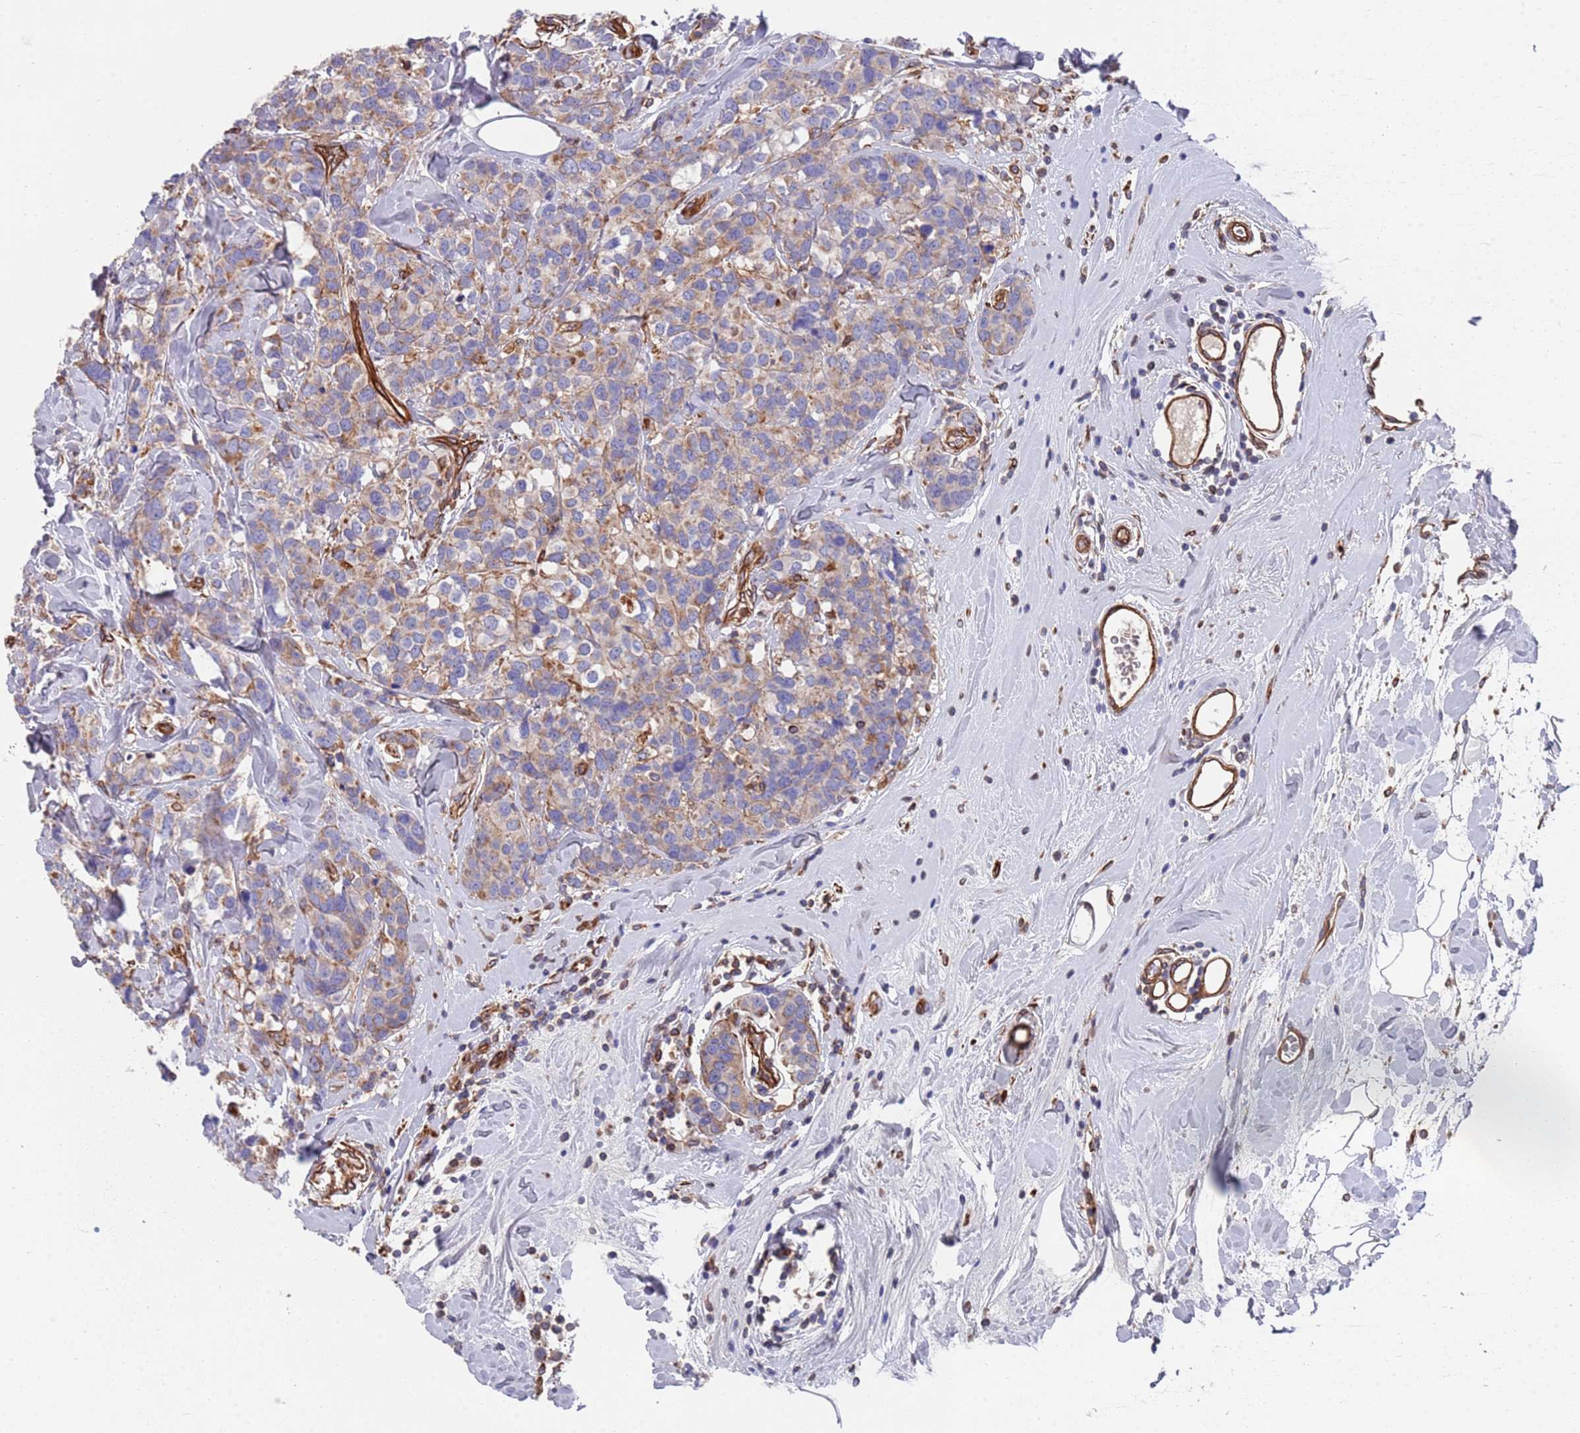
{"staining": {"intensity": "weak", "quantity": ">75%", "location": "cytoplasmic/membranous"}, "tissue": "breast cancer", "cell_type": "Tumor cells", "image_type": "cancer", "snomed": [{"axis": "morphology", "description": "Lobular carcinoma"}, {"axis": "topography", "description": "Breast"}], "caption": "The immunohistochemical stain shows weak cytoplasmic/membranous expression in tumor cells of lobular carcinoma (breast) tissue.", "gene": "JAKMIP2", "patient": {"sex": "female", "age": 59}}